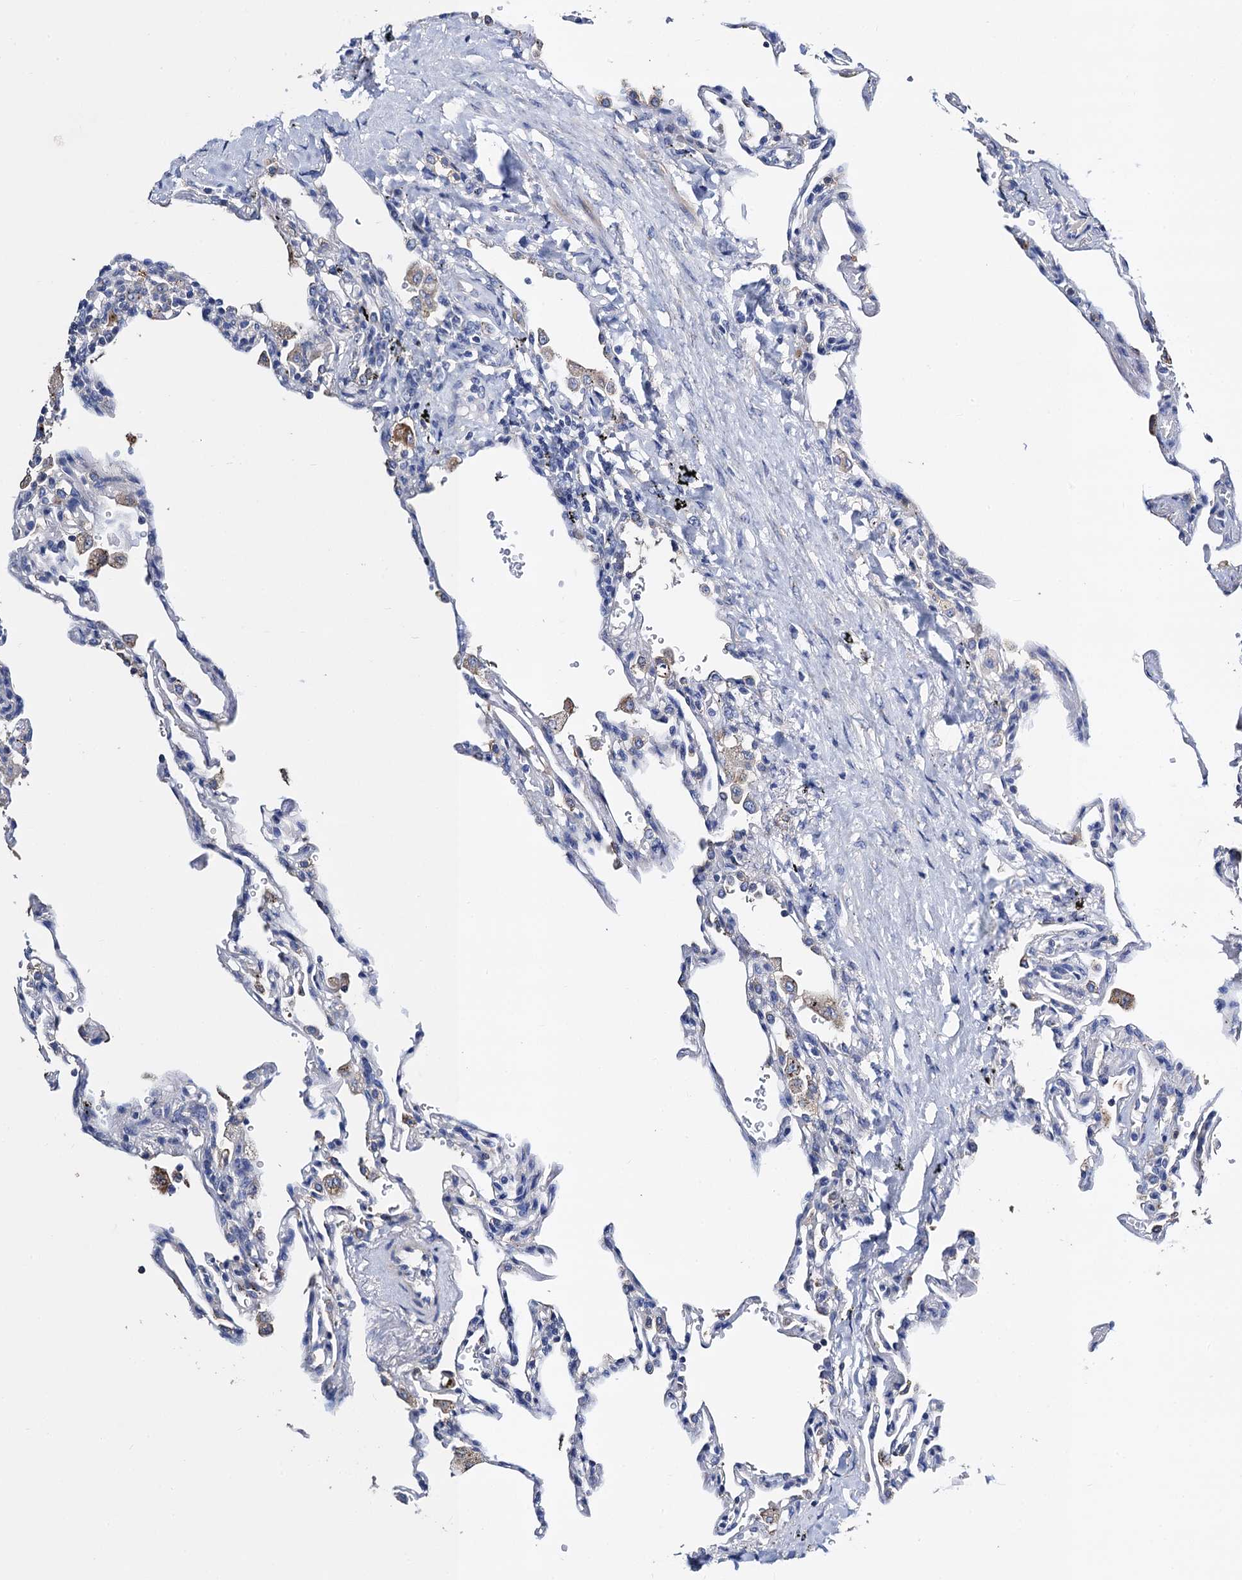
{"staining": {"intensity": "negative", "quantity": "none", "location": "none"}, "tissue": "lung", "cell_type": "Alveolar cells", "image_type": "normal", "snomed": [{"axis": "morphology", "description": "Normal tissue, NOS"}, {"axis": "topography", "description": "Lung"}], "caption": "This is an immunohistochemistry histopathology image of benign human lung. There is no expression in alveolar cells.", "gene": "FREM3", "patient": {"sex": "male", "age": 59}}